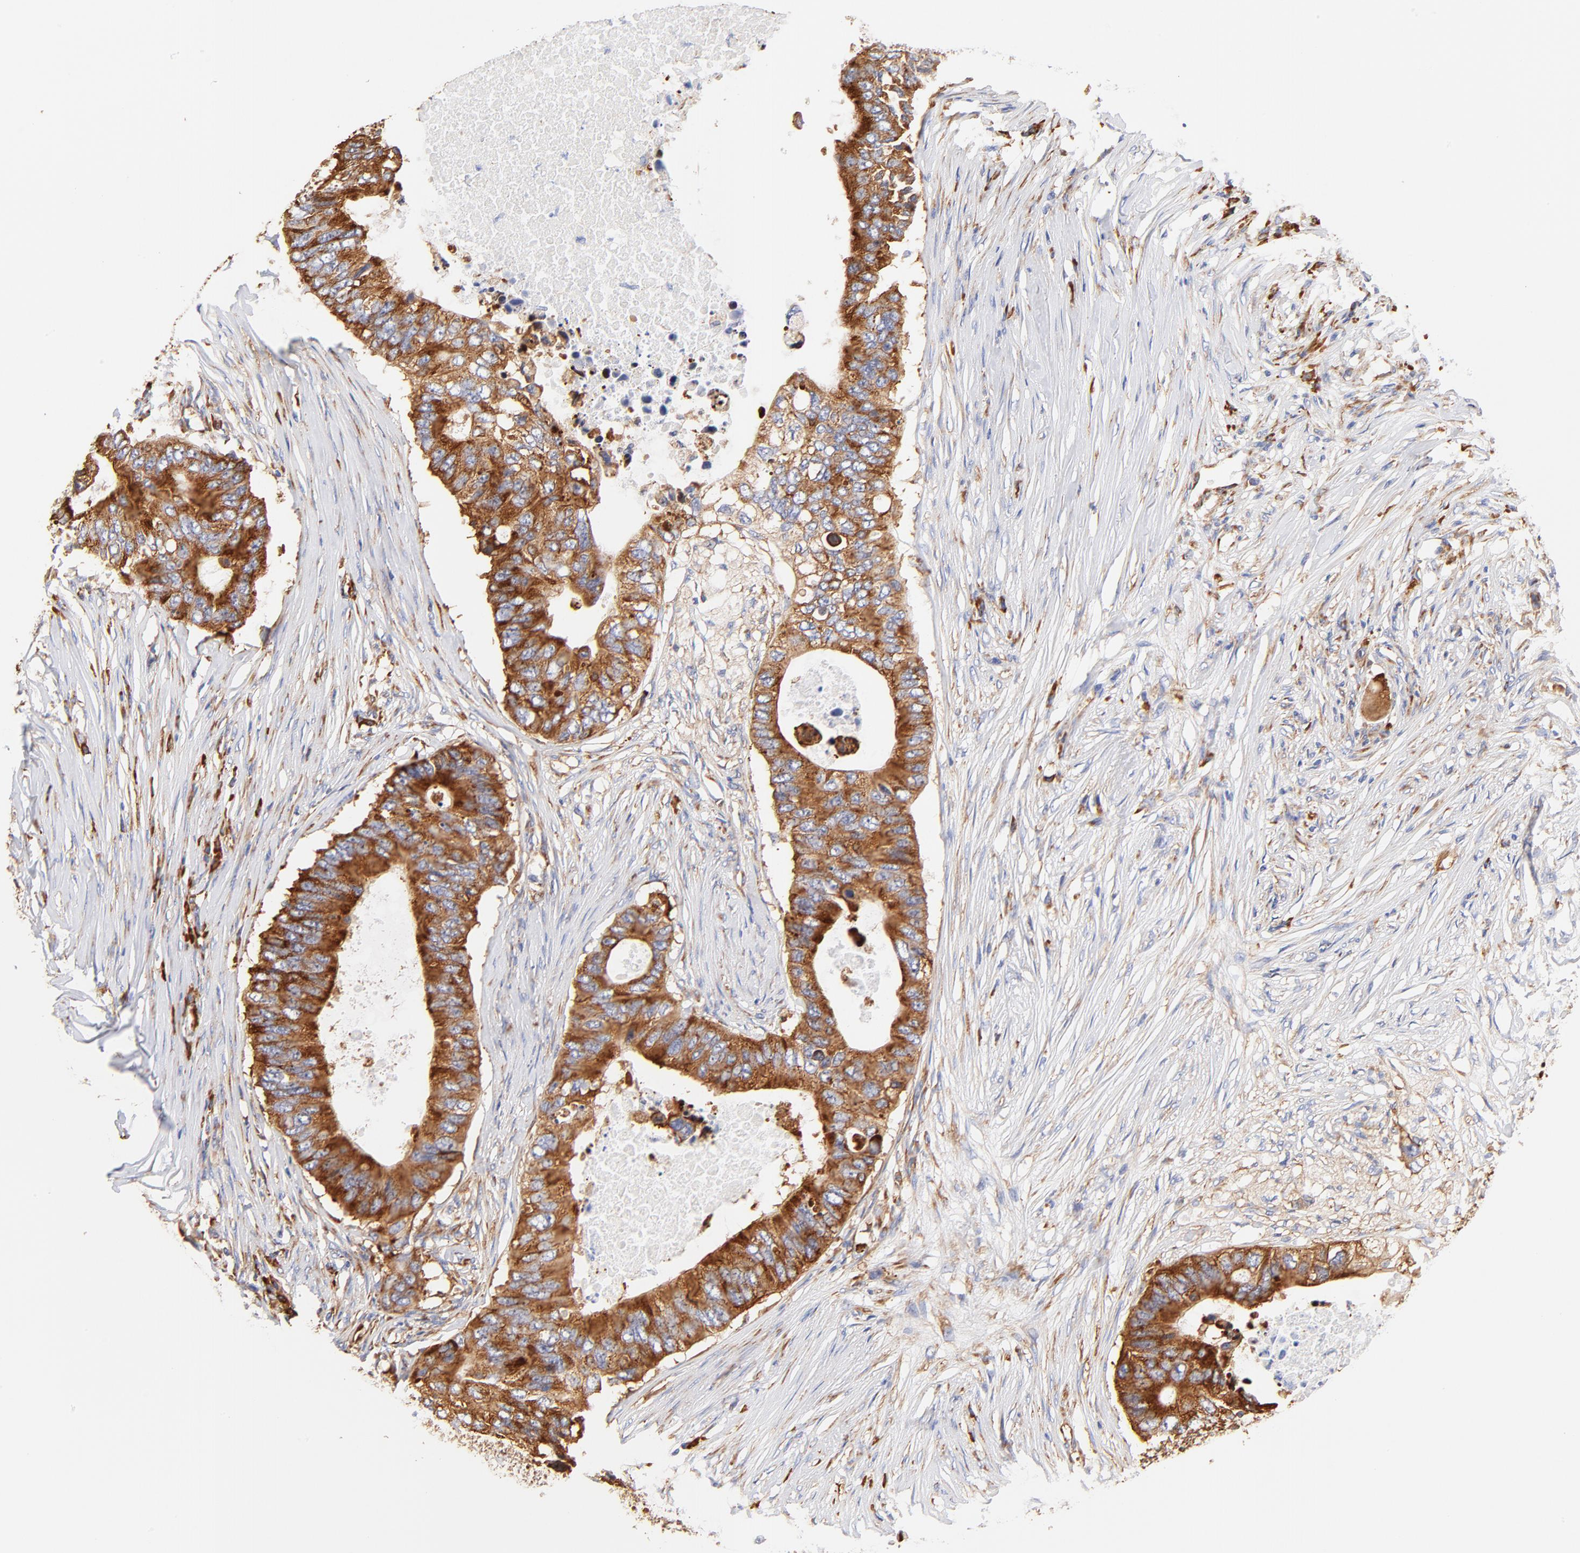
{"staining": {"intensity": "strong", "quantity": ">75%", "location": "cytoplasmic/membranous"}, "tissue": "colorectal cancer", "cell_type": "Tumor cells", "image_type": "cancer", "snomed": [{"axis": "morphology", "description": "Adenocarcinoma, NOS"}, {"axis": "topography", "description": "Colon"}], "caption": "This micrograph displays immunohistochemistry (IHC) staining of colorectal cancer, with high strong cytoplasmic/membranous positivity in approximately >75% of tumor cells.", "gene": "RPL27", "patient": {"sex": "male", "age": 71}}